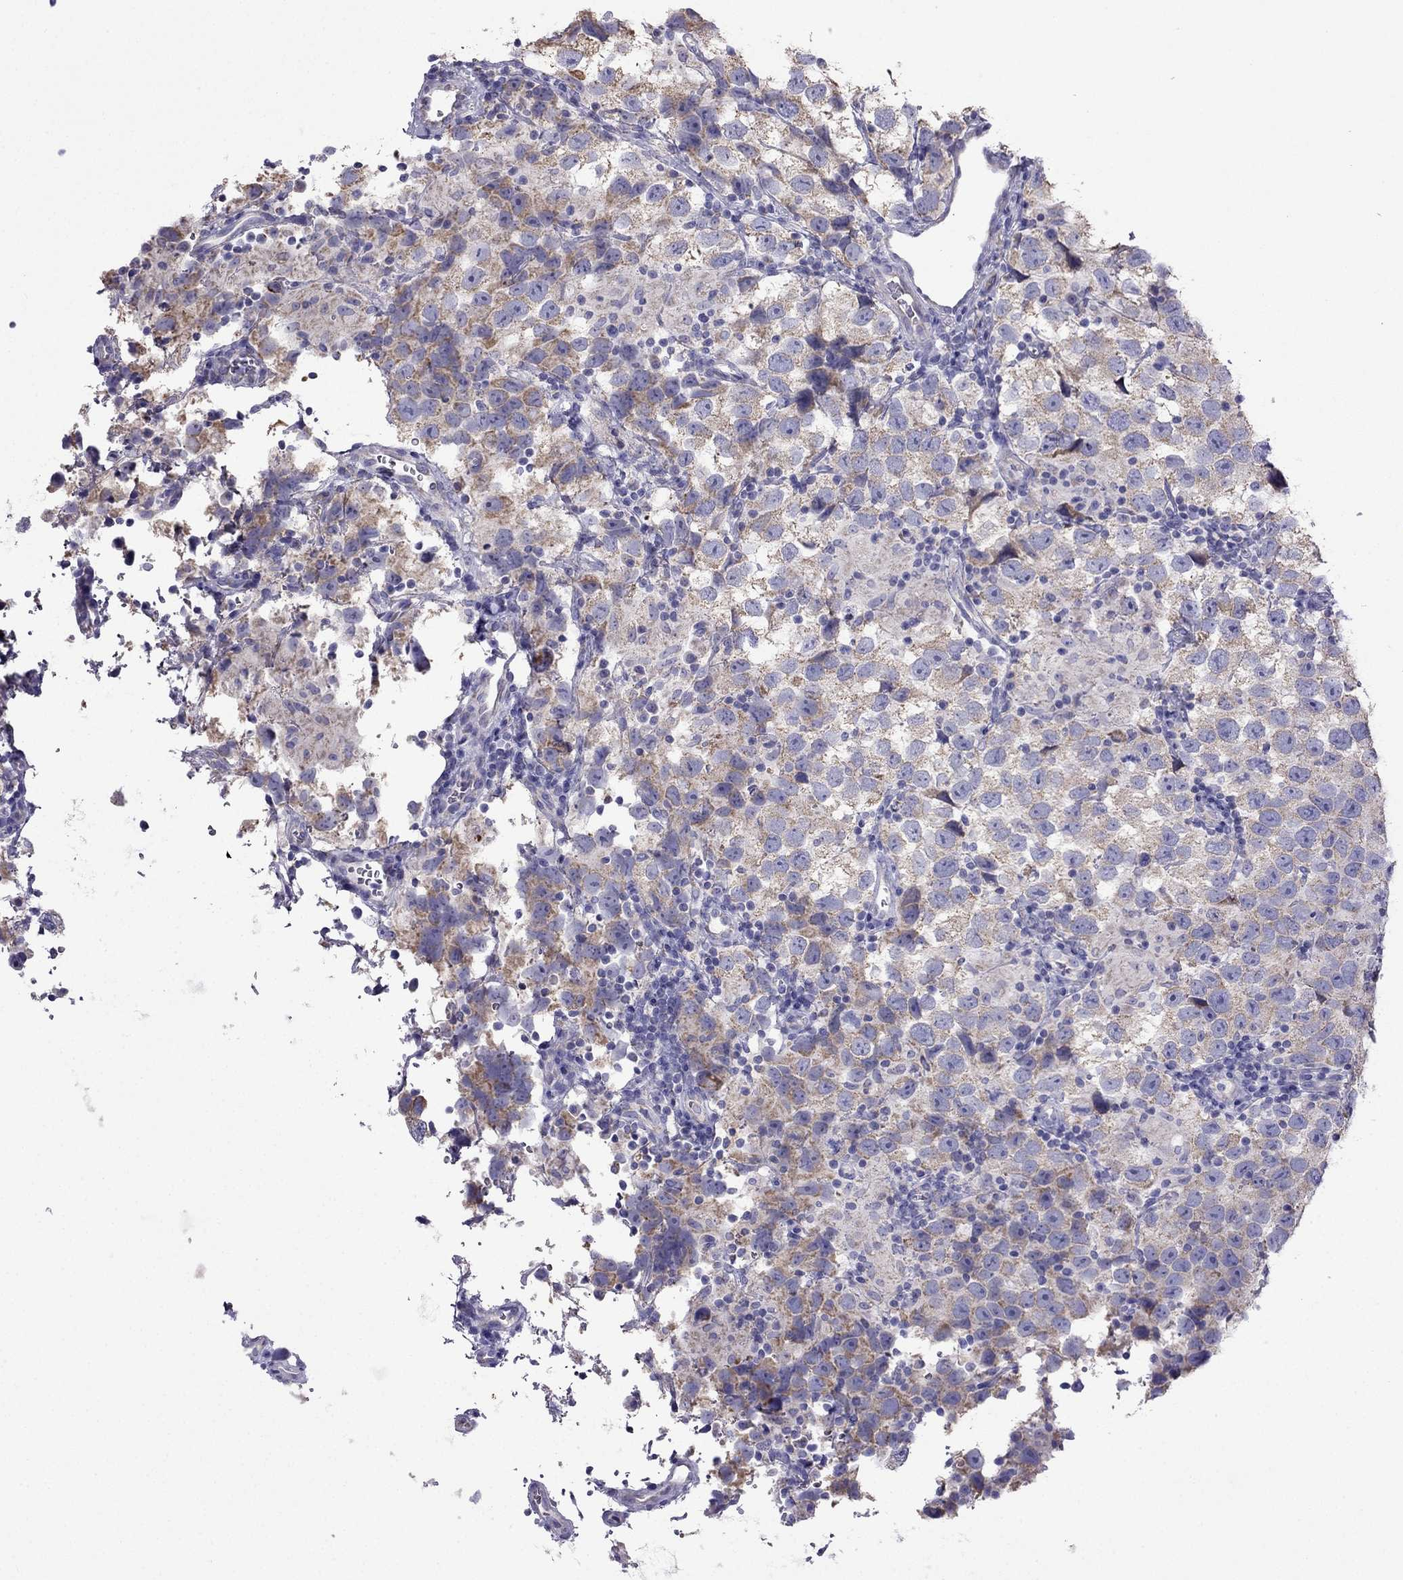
{"staining": {"intensity": "moderate", "quantity": ">75%", "location": "cytoplasmic/membranous"}, "tissue": "testis cancer", "cell_type": "Tumor cells", "image_type": "cancer", "snomed": [{"axis": "morphology", "description": "Seminoma, NOS"}, {"axis": "topography", "description": "Testis"}], "caption": "Protein positivity by immunohistochemistry (IHC) displays moderate cytoplasmic/membranous staining in approximately >75% of tumor cells in testis cancer (seminoma).", "gene": "DSC1", "patient": {"sex": "male", "age": 26}}